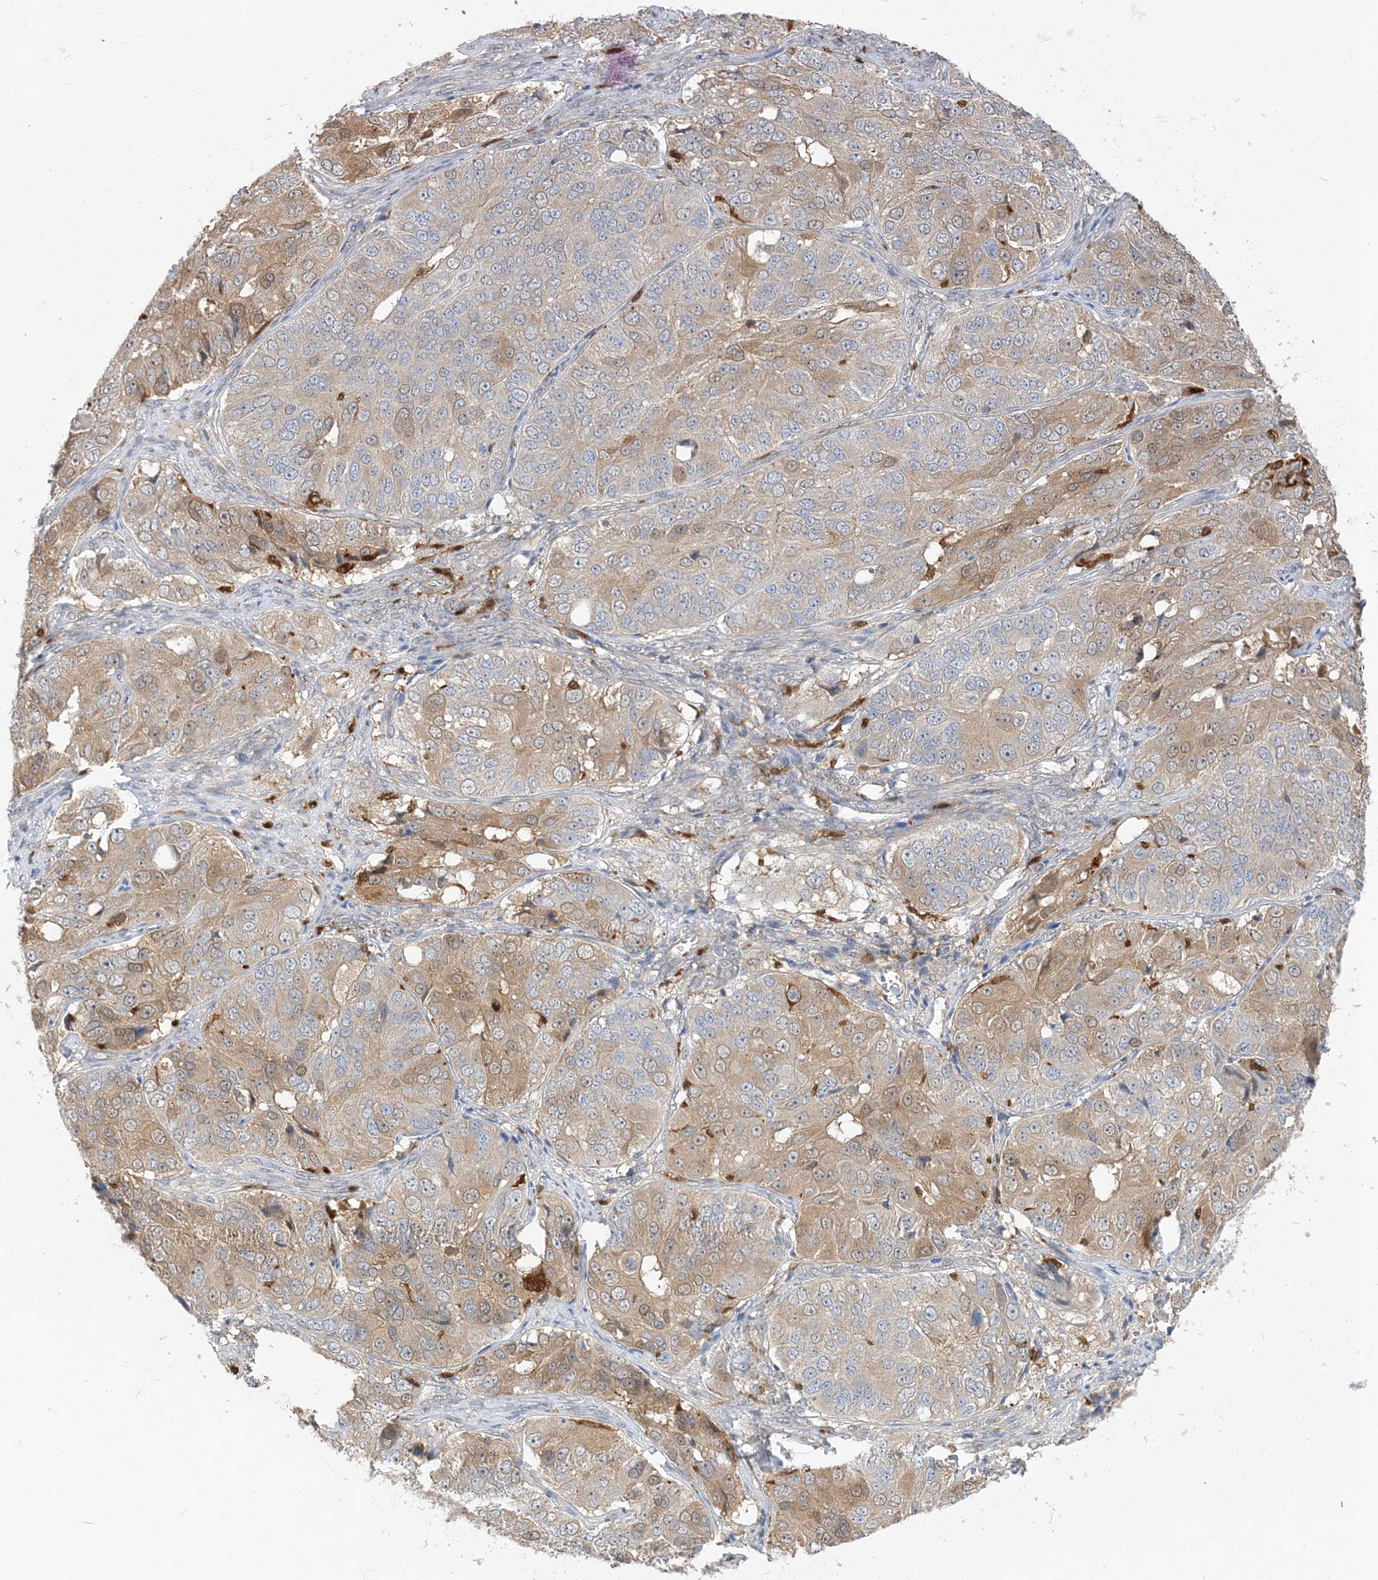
{"staining": {"intensity": "moderate", "quantity": "<25%", "location": "cytoplasmic/membranous"}, "tissue": "ovarian cancer", "cell_type": "Tumor cells", "image_type": "cancer", "snomed": [{"axis": "morphology", "description": "Carcinoma, endometroid"}, {"axis": "topography", "description": "Ovary"}], "caption": "A high-resolution photomicrograph shows IHC staining of ovarian cancer, which displays moderate cytoplasmic/membranous expression in about <25% of tumor cells.", "gene": "NAGK", "patient": {"sex": "female", "age": 51}}